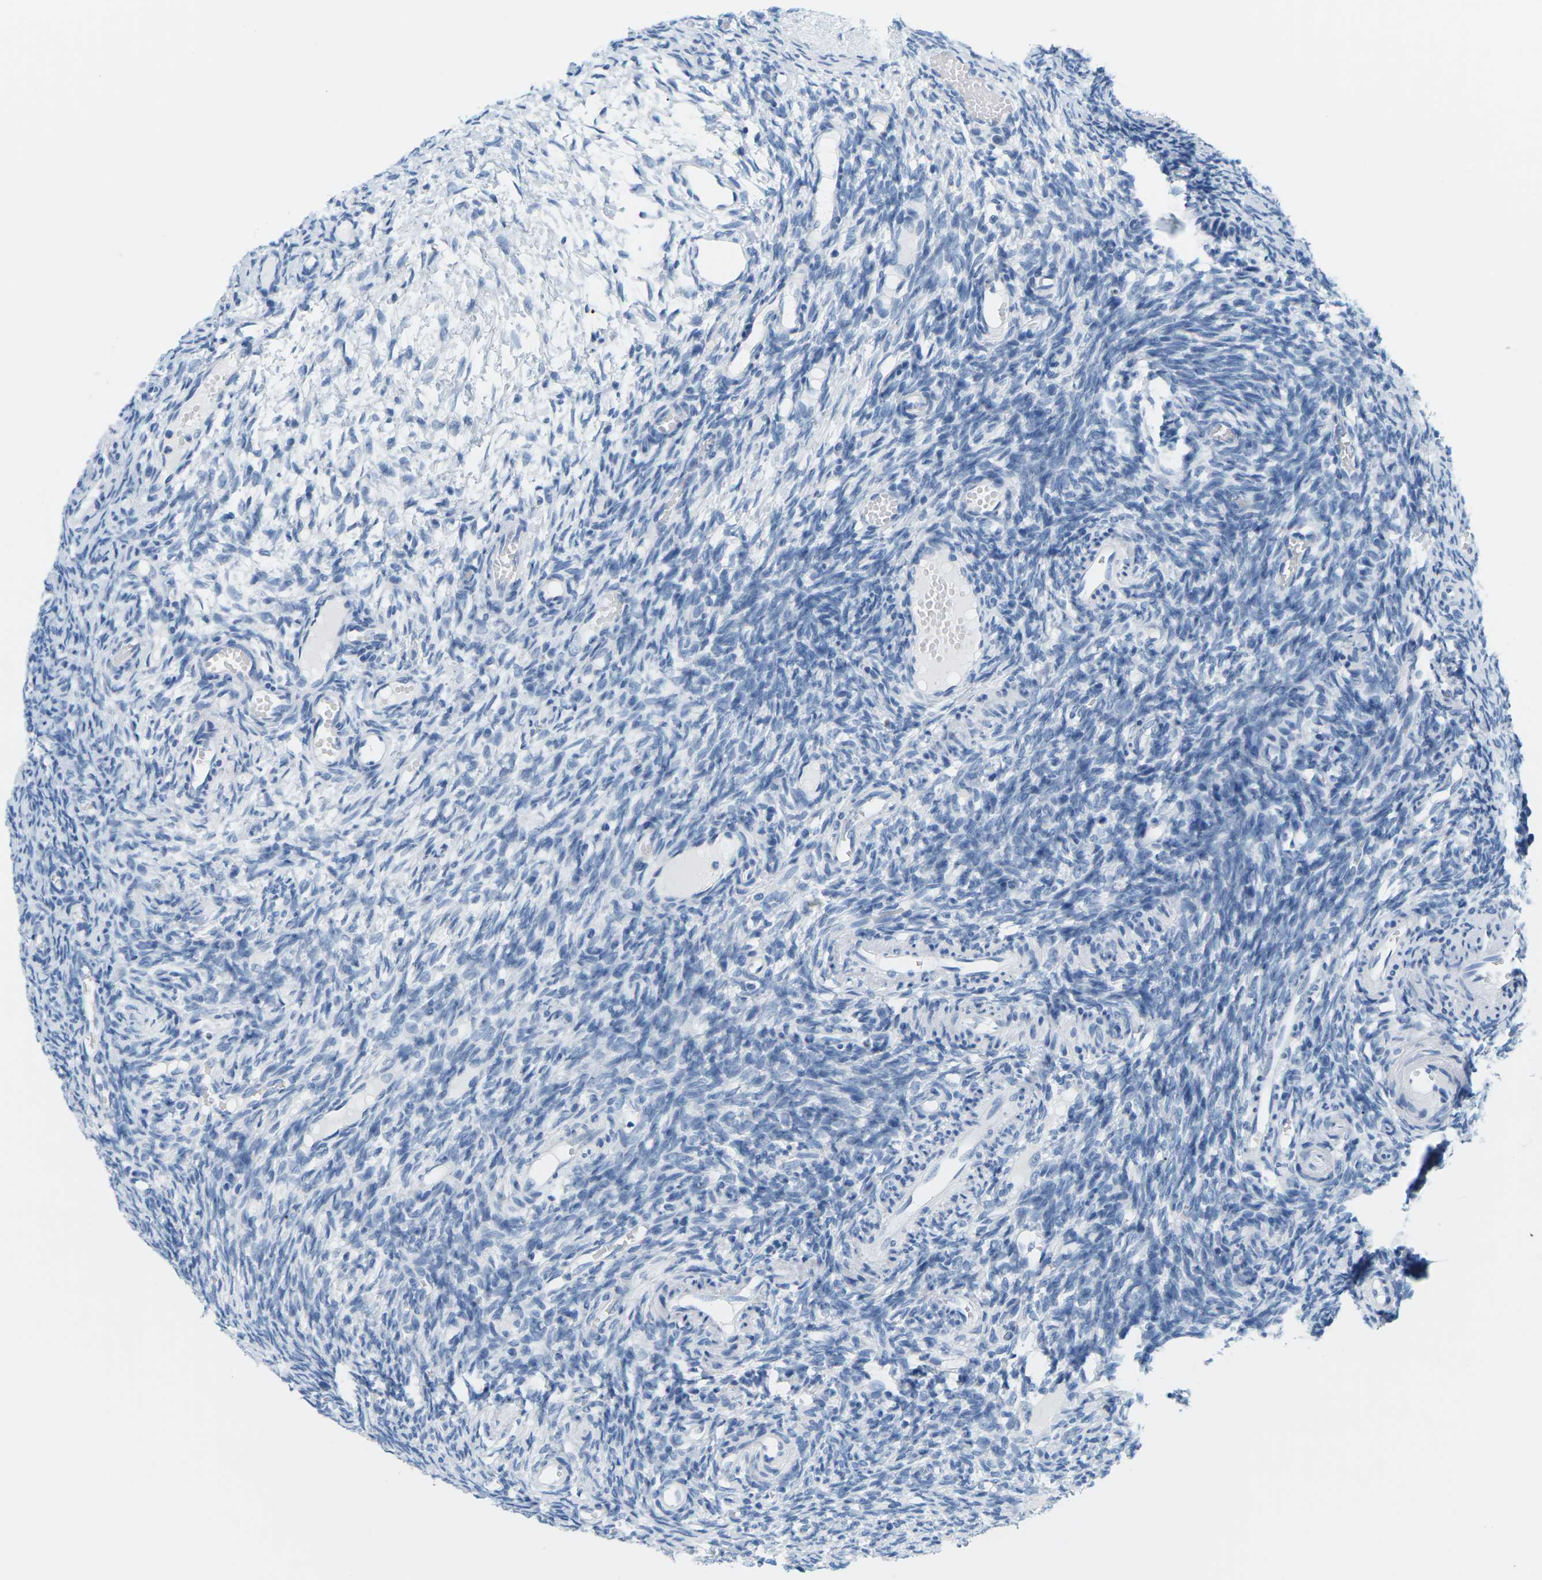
{"staining": {"intensity": "negative", "quantity": "none", "location": "none"}, "tissue": "ovary", "cell_type": "Follicle cells", "image_type": "normal", "snomed": [{"axis": "morphology", "description": "Normal tissue, NOS"}, {"axis": "topography", "description": "Ovary"}], "caption": "DAB (3,3'-diaminobenzidine) immunohistochemical staining of normal human ovary displays no significant expression in follicle cells. Brightfield microscopy of immunohistochemistry stained with DAB (brown) and hematoxylin (blue), captured at high magnification.", "gene": "SLC12A1", "patient": {"sex": "female", "age": 35}}